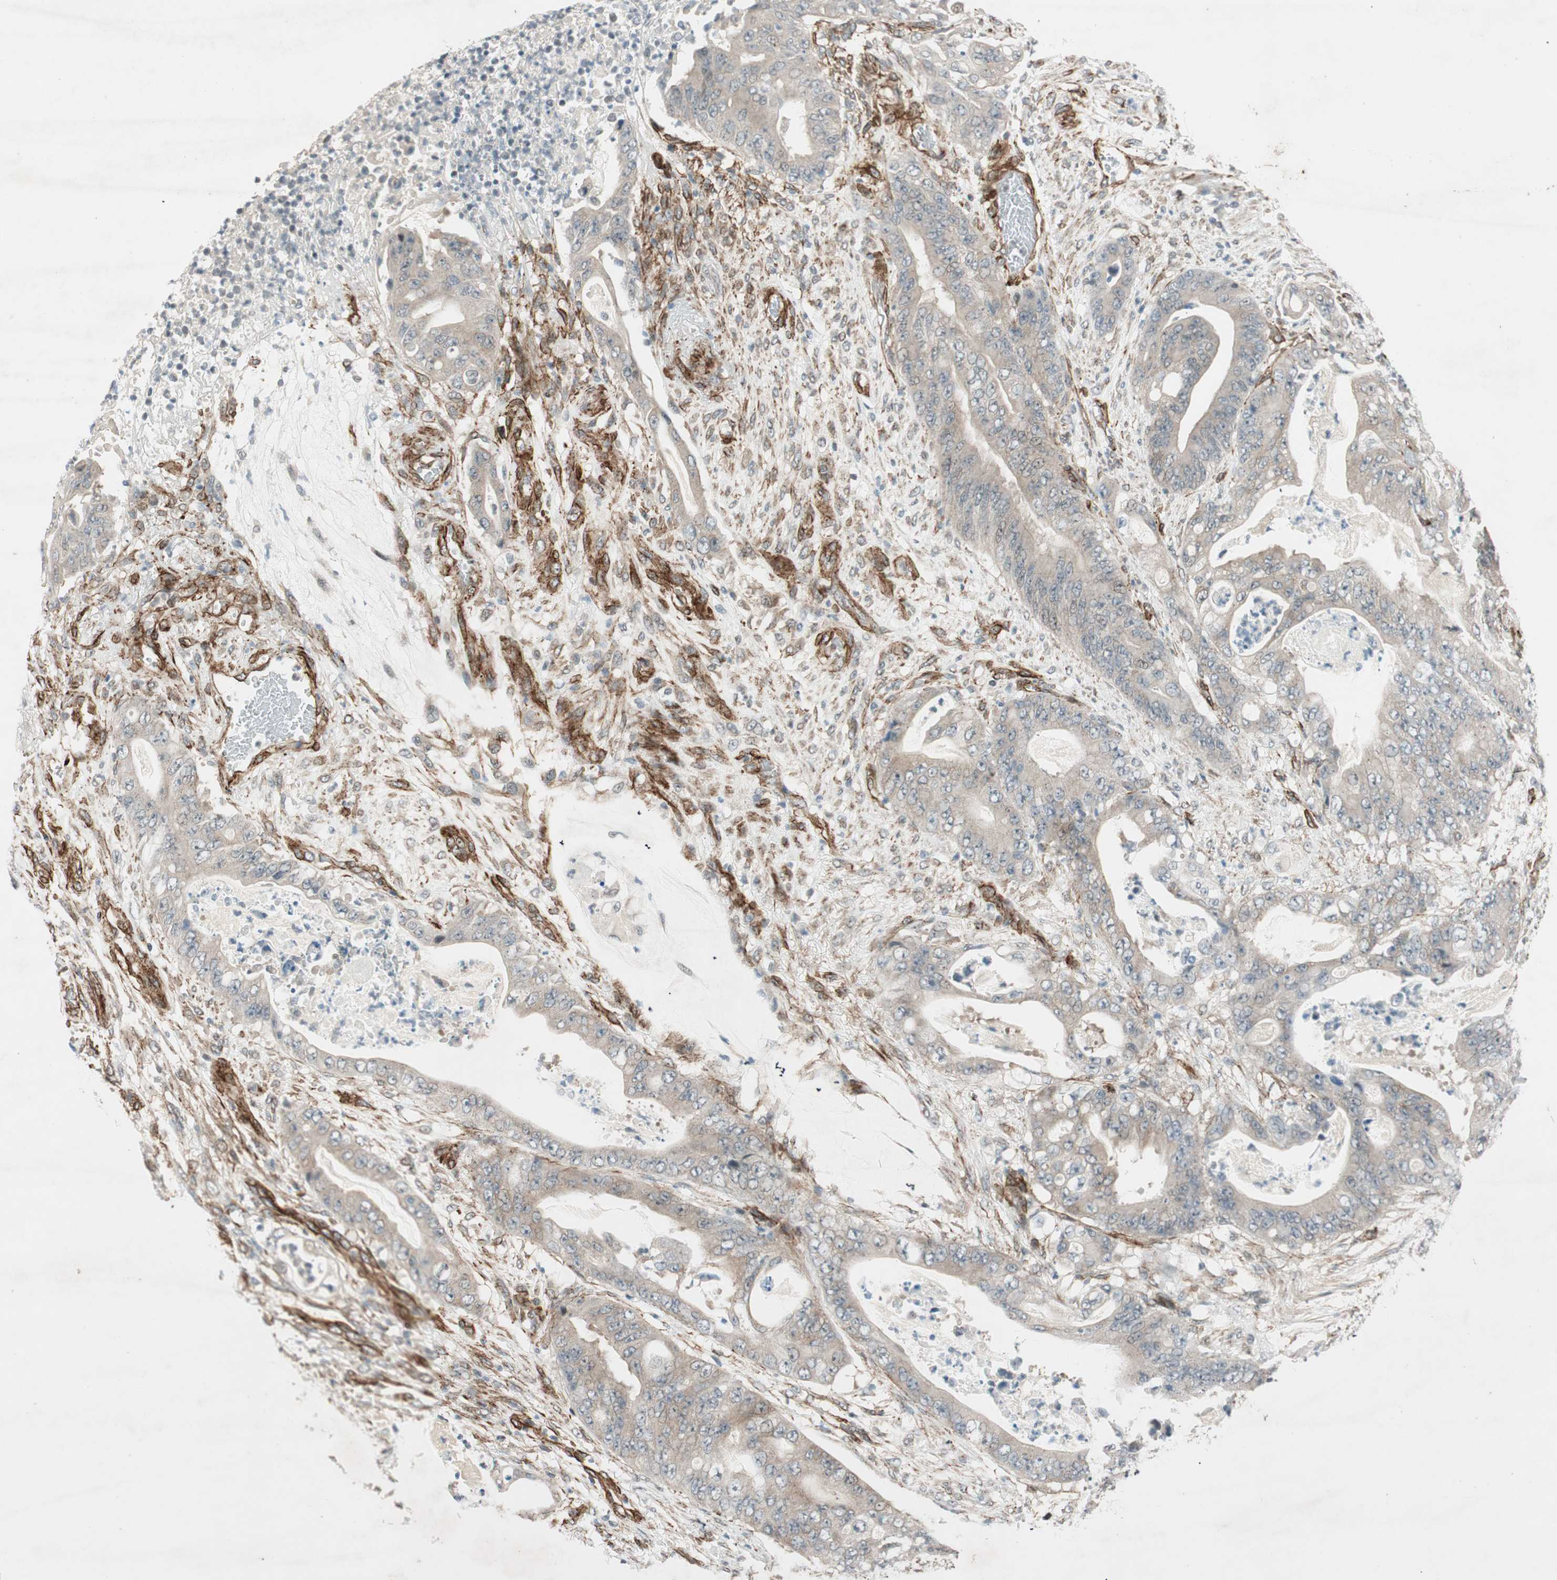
{"staining": {"intensity": "negative", "quantity": "none", "location": "none"}, "tissue": "stomach cancer", "cell_type": "Tumor cells", "image_type": "cancer", "snomed": [{"axis": "morphology", "description": "Adenocarcinoma, NOS"}, {"axis": "topography", "description": "Stomach"}], "caption": "This is an immunohistochemistry micrograph of human stomach adenocarcinoma. There is no positivity in tumor cells.", "gene": "CDK19", "patient": {"sex": "female", "age": 73}}